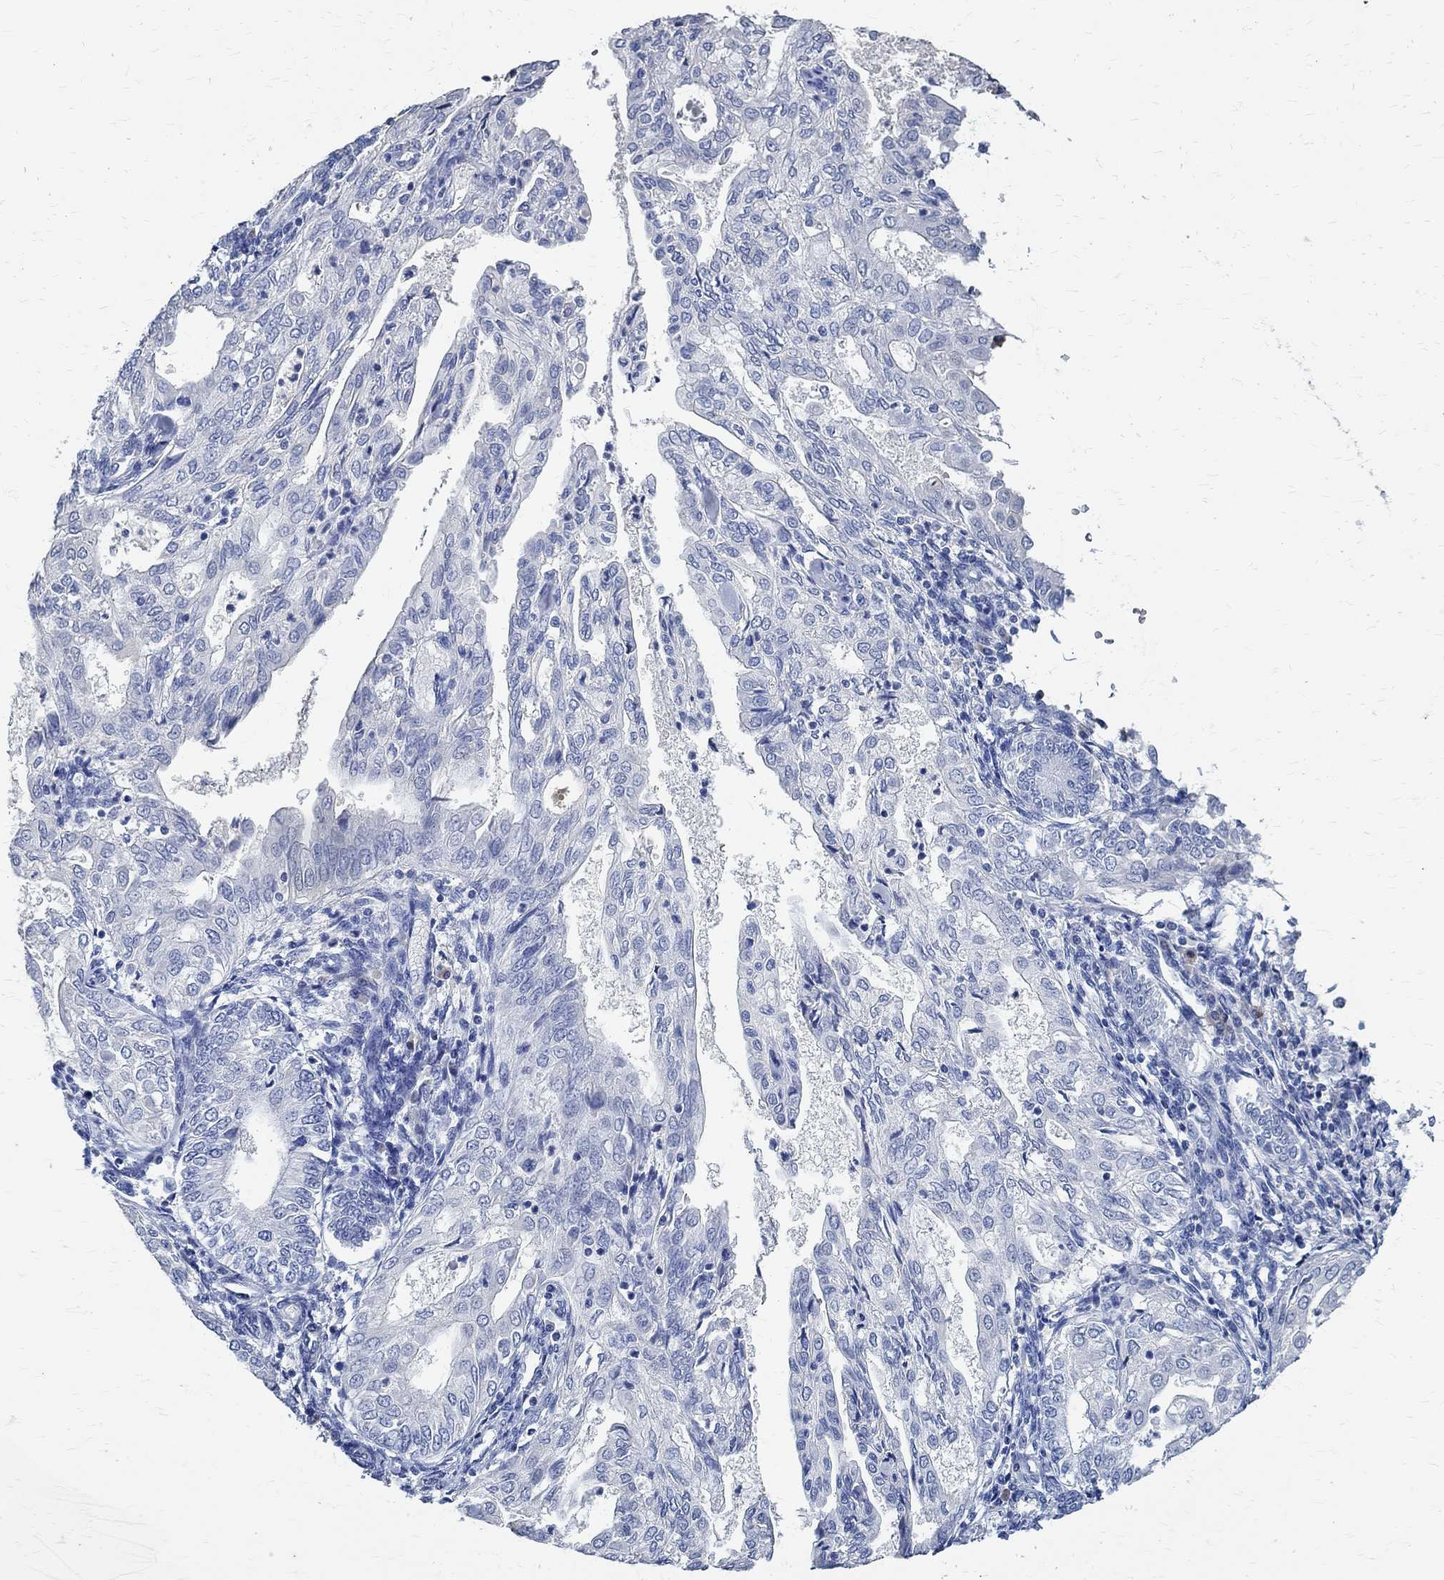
{"staining": {"intensity": "negative", "quantity": "none", "location": "none"}, "tissue": "endometrial cancer", "cell_type": "Tumor cells", "image_type": "cancer", "snomed": [{"axis": "morphology", "description": "Adenocarcinoma, NOS"}, {"axis": "topography", "description": "Endometrium"}], "caption": "A micrograph of adenocarcinoma (endometrial) stained for a protein exhibits no brown staining in tumor cells. The staining is performed using DAB brown chromogen with nuclei counter-stained in using hematoxylin.", "gene": "PRX", "patient": {"sex": "female", "age": 68}}